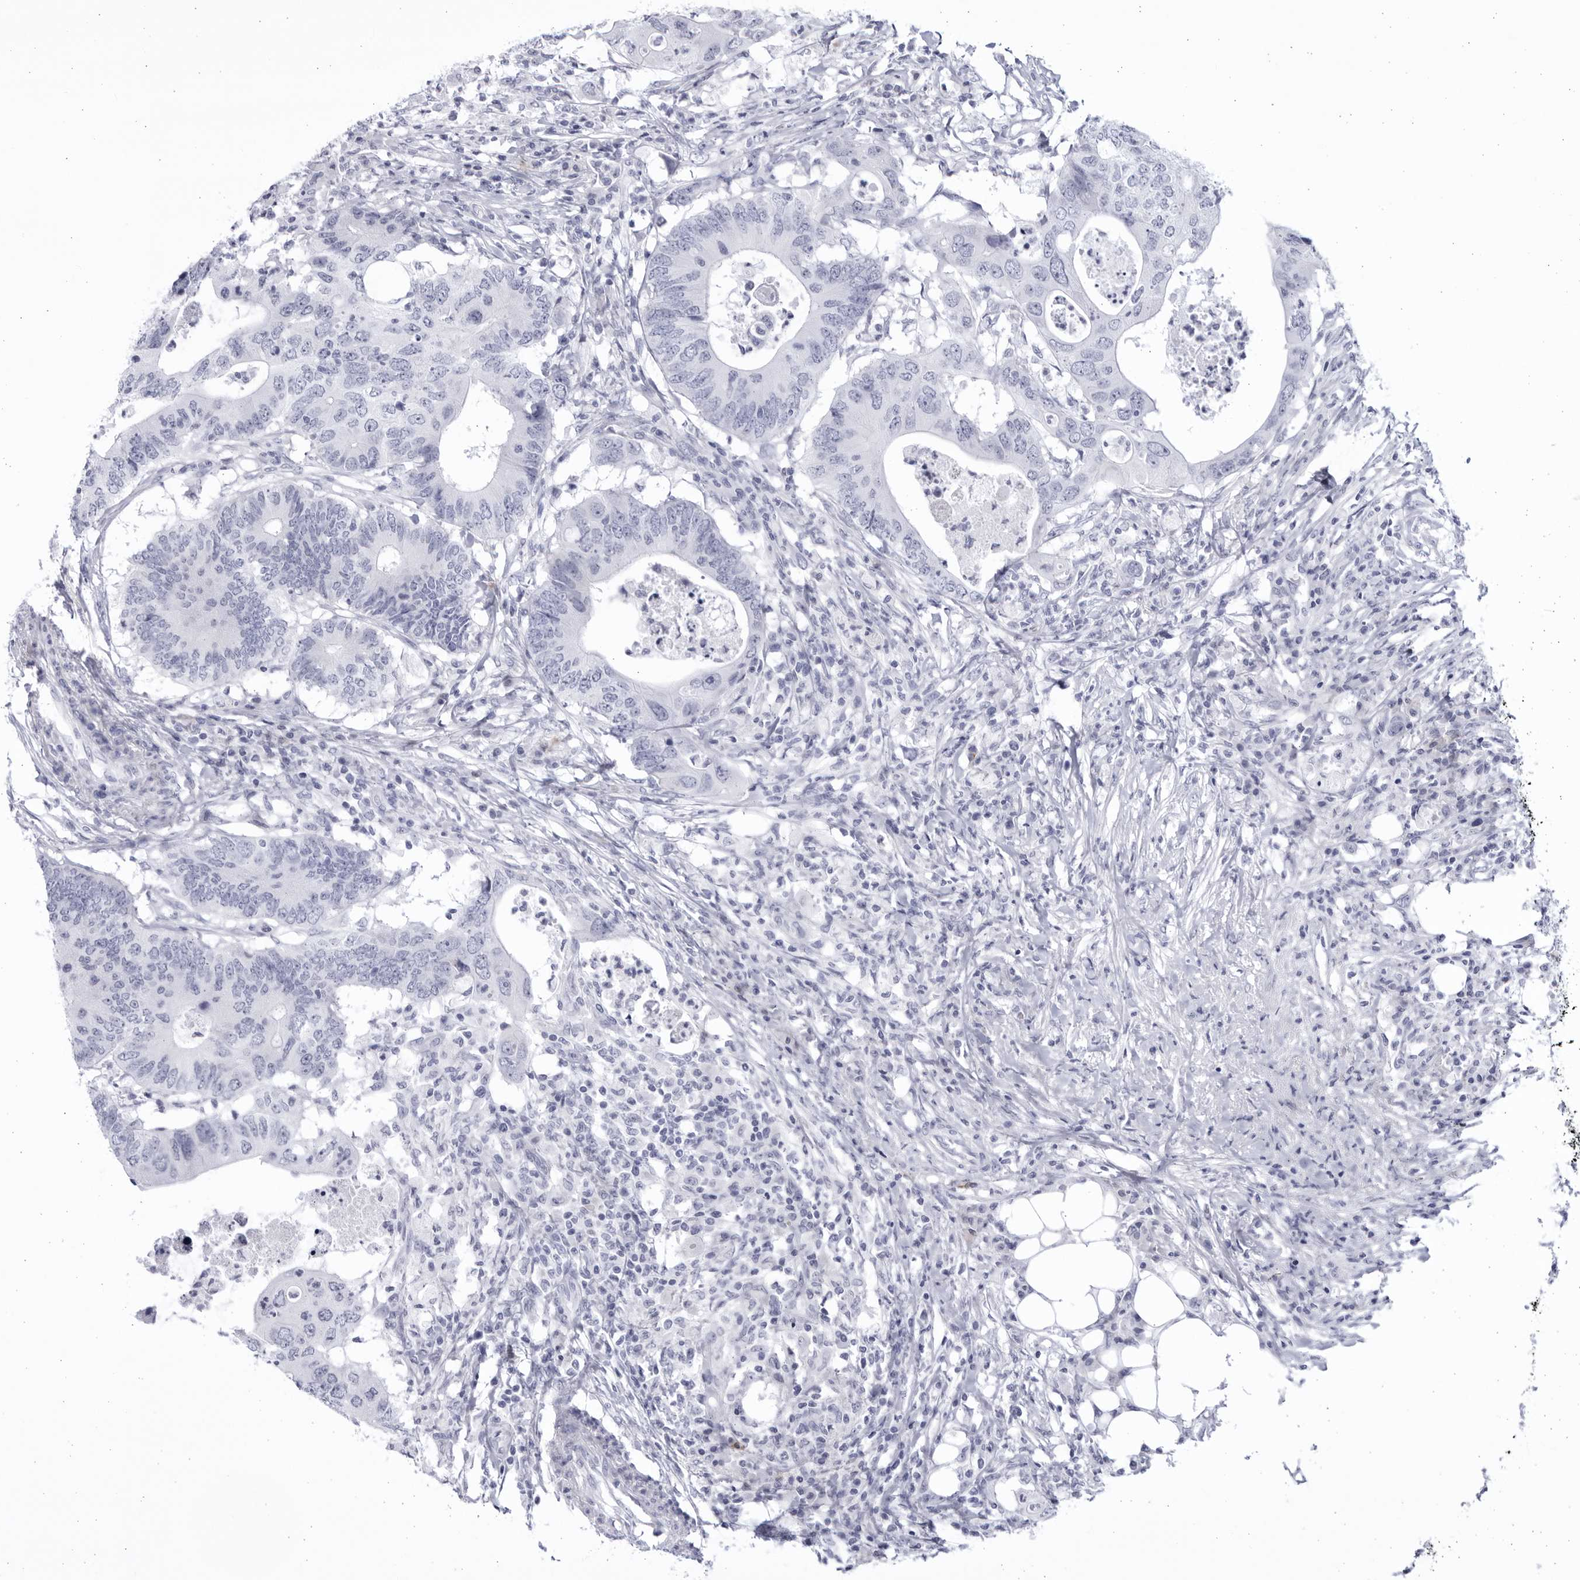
{"staining": {"intensity": "negative", "quantity": "none", "location": "none"}, "tissue": "colorectal cancer", "cell_type": "Tumor cells", "image_type": "cancer", "snomed": [{"axis": "morphology", "description": "Adenocarcinoma, NOS"}, {"axis": "topography", "description": "Colon"}], "caption": "Colorectal cancer was stained to show a protein in brown. There is no significant positivity in tumor cells.", "gene": "CCDC181", "patient": {"sex": "male", "age": 71}}